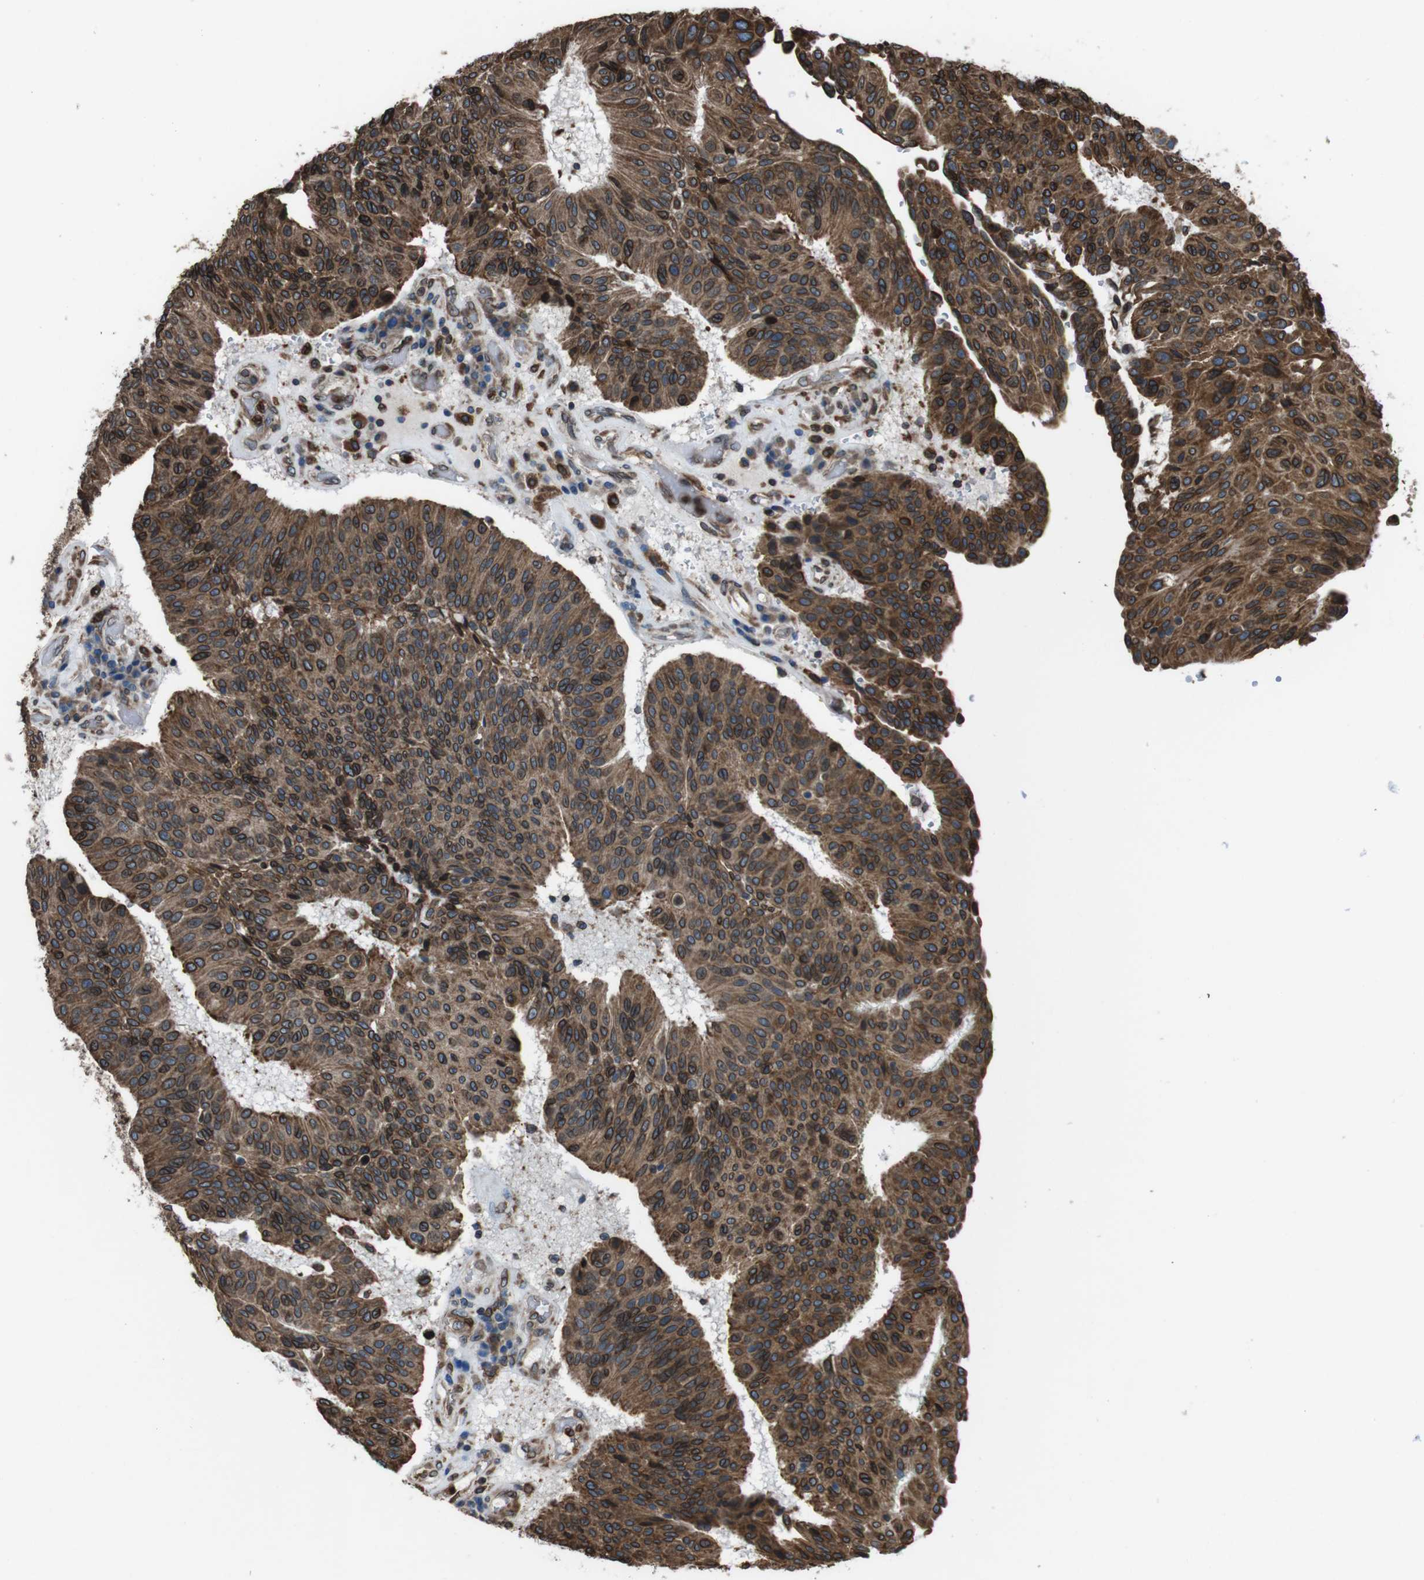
{"staining": {"intensity": "moderate", "quantity": ">75%", "location": "cytoplasmic/membranous,nuclear"}, "tissue": "urothelial cancer", "cell_type": "Tumor cells", "image_type": "cancer", "snomed": [{"axis": "morphology", "description": "Urothelial carcinoma, High grade"}, {"axis": "topography", "description": "Urinary bladder"}], "caption": "Immunohistochemical staining of human high-grade urothelial carcinoma reveals moderate cytoplasmic/membranous and nuclear protein expression in approximately >75% of tumor cells. Nuclei are stained in blue.", "gene": "APMAP", "patient": {"sex": "male", "age": 66}}